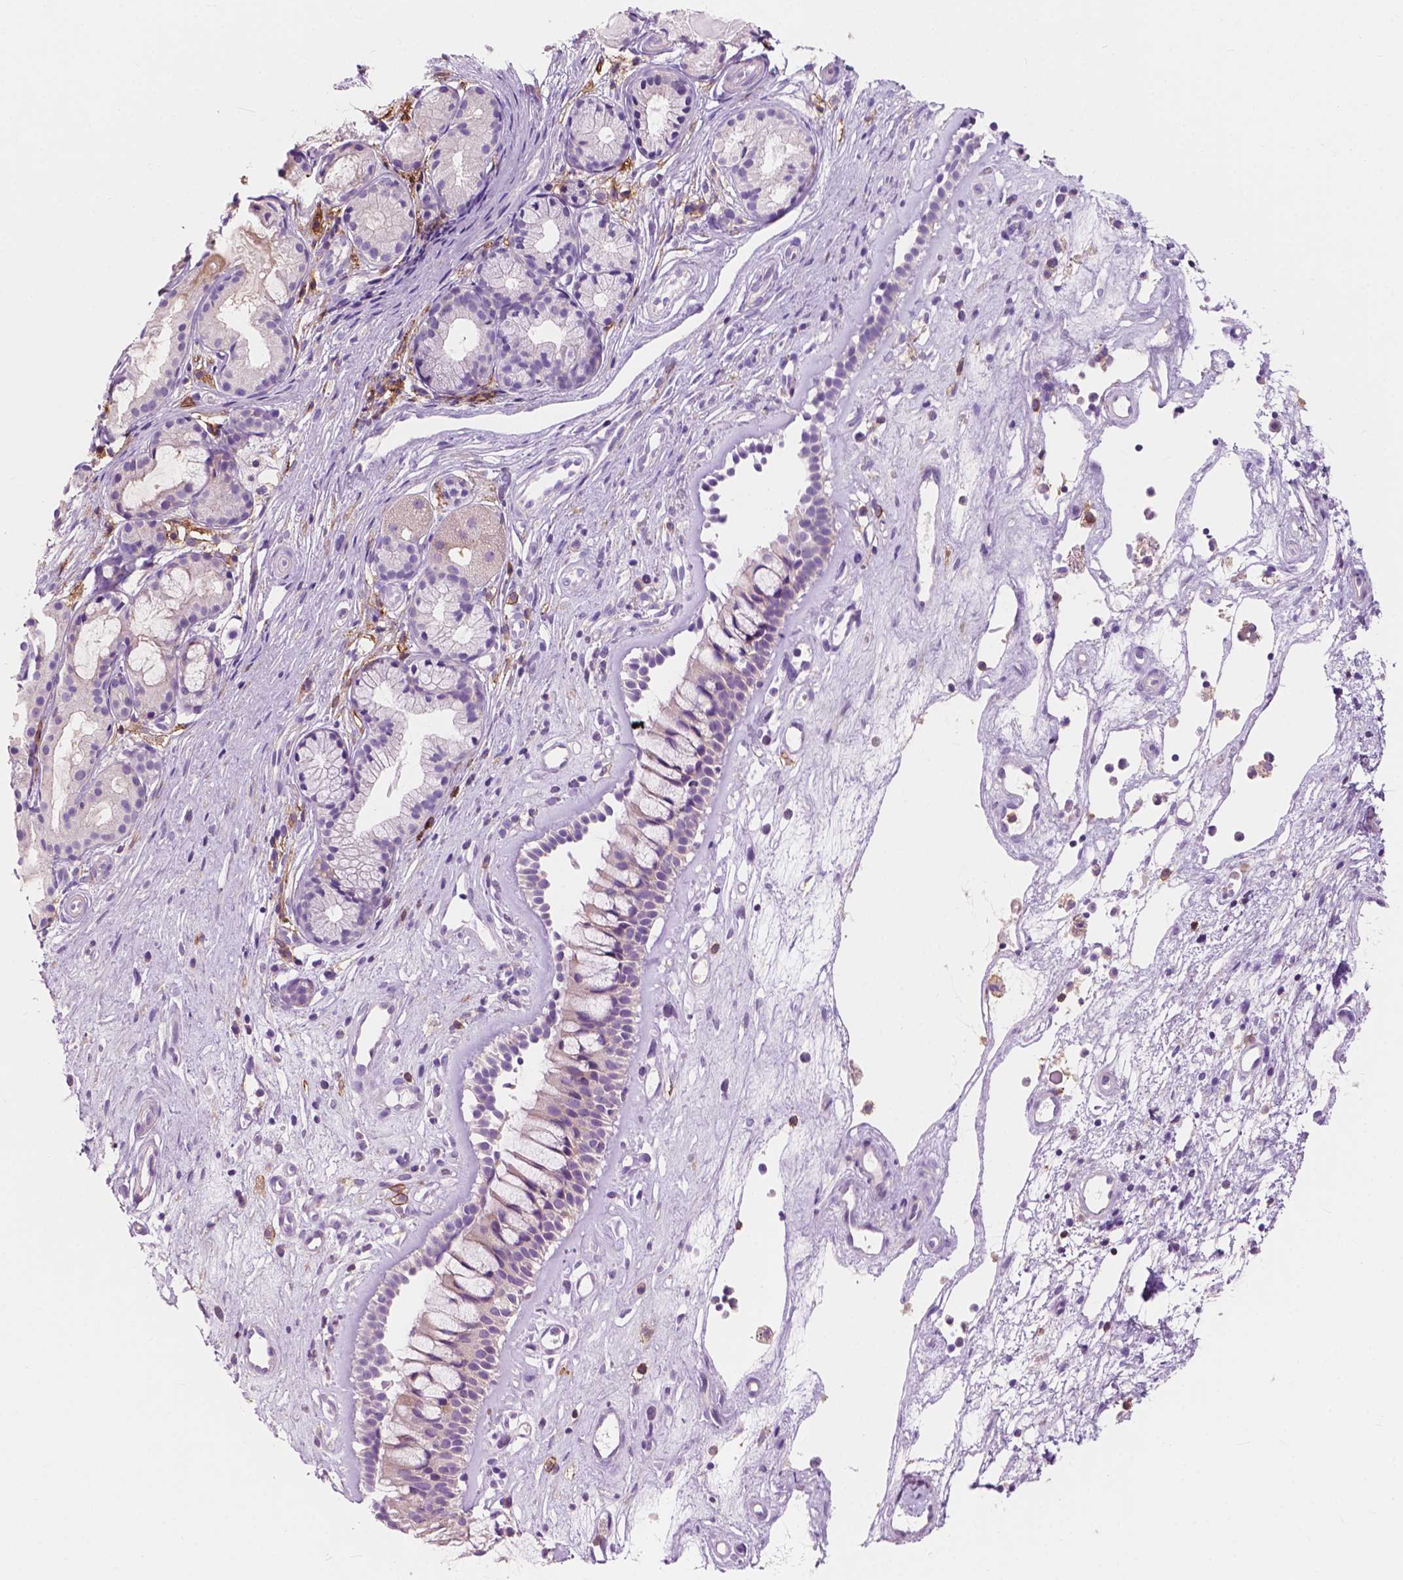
{"staining": {"intensity": "negative", "quantity": "none", "location": "none"}, "tissue": "nasopharynx", "cell_type": "Respiratory epithelial cells", "image_type": "normal", "snomed": [{"axis": "morphology", "description": "Normal tissue, NOS"}, {"axis": "topography", "description": "Nasopharynx"}], "caption": "Respiratory epithelial cells show no significant protein staining in normal nasopharynx.", "gene": "SEMA4A", "patient": {"sex": "female", "age": 52}}